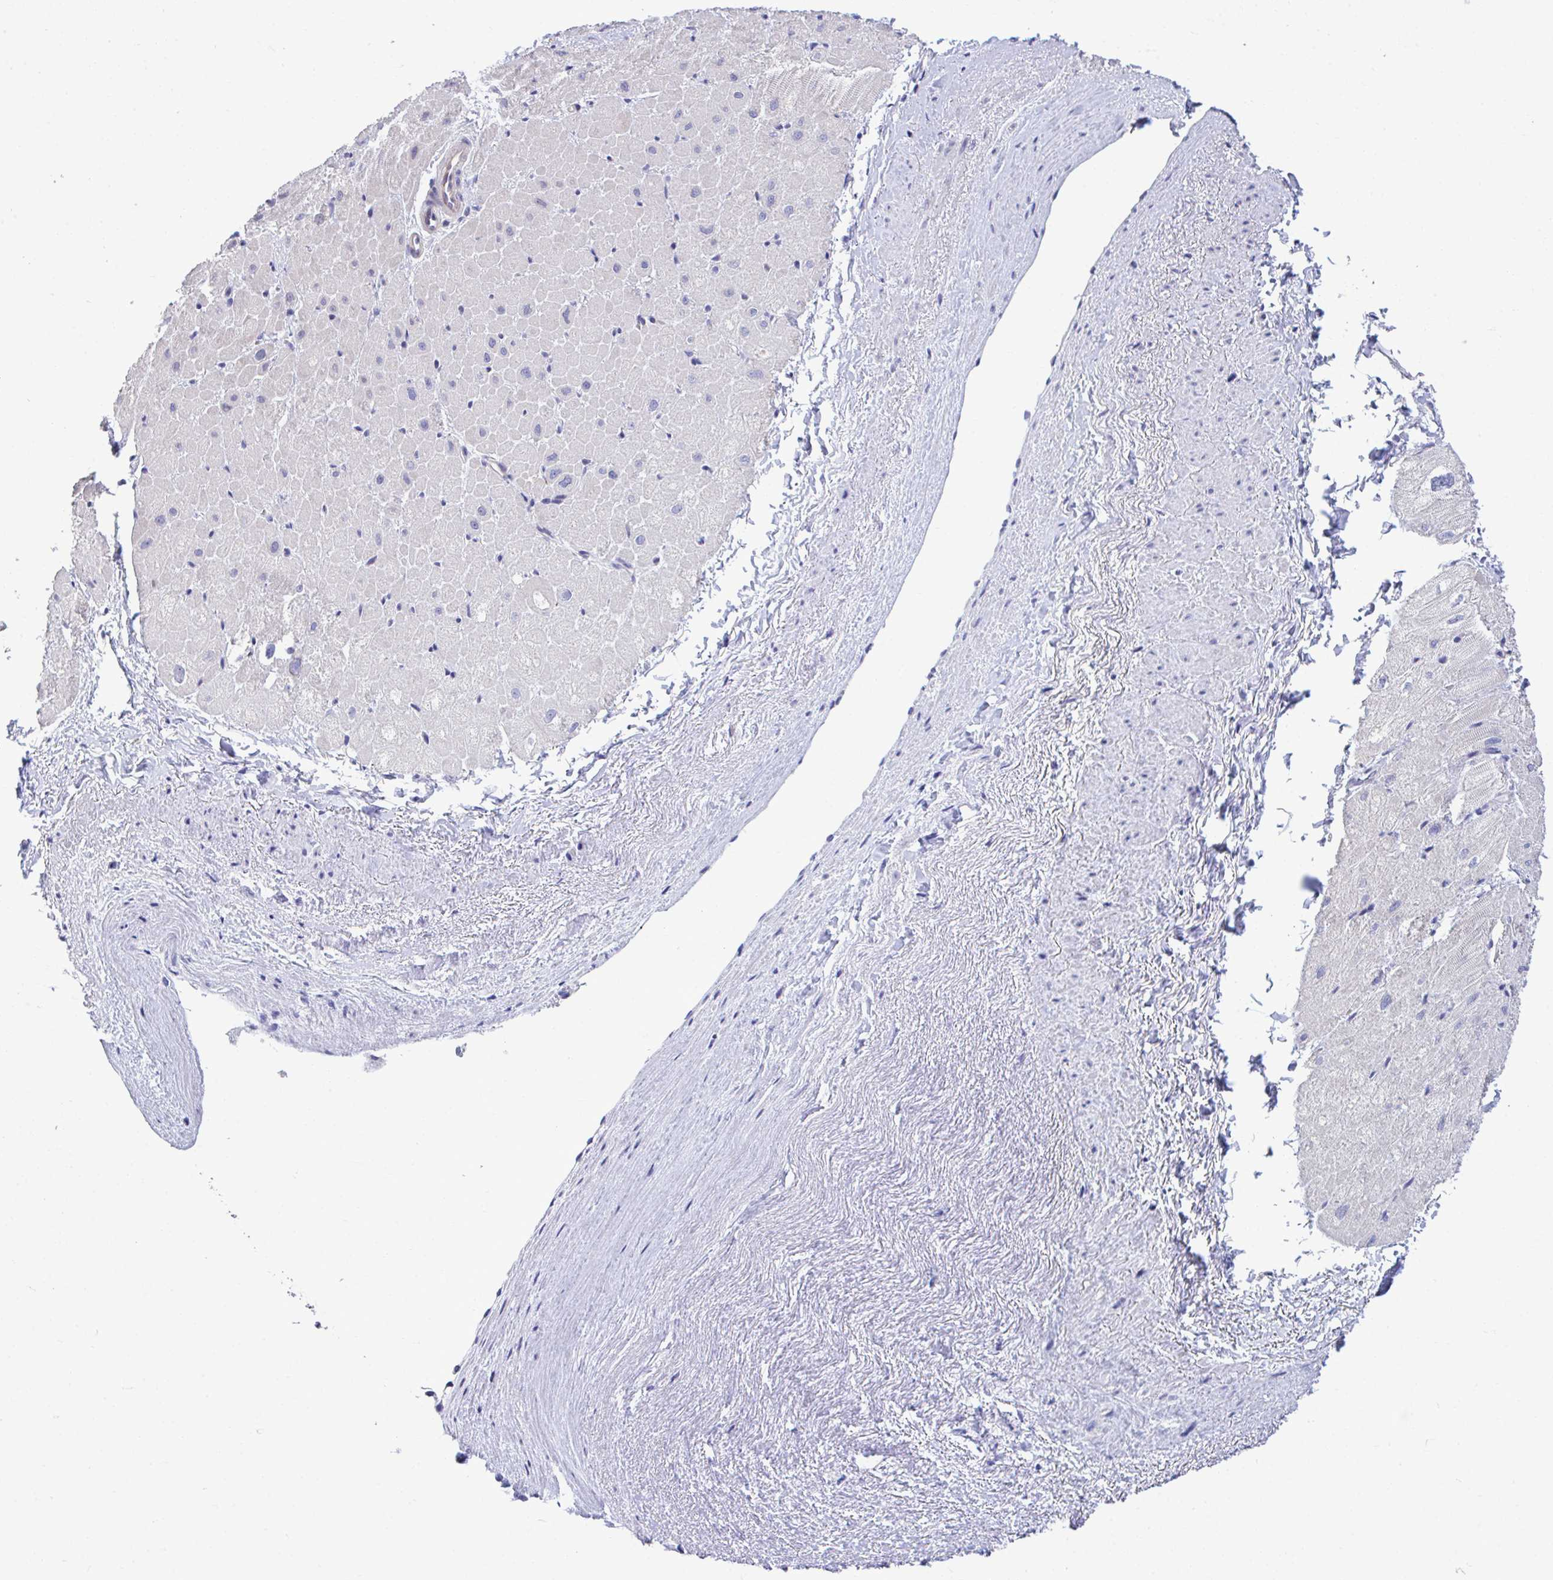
{"staining": {"intensity": "weak", "quantity": "<25%", "location": "cytoplasmic/membranous"}, "tissue": "heart muscle", "cell_type": "Cardiomyocytes", "image_type": "normal", "snomed": [{"axis": "morphology", "description": "Normal tissue, NOS"}, {"axis": "topography", "description": "Heart"}], "caption": "This is an immunohistochemistry image of unremarkable heart muscle. There is no positivity in cardiomyocytes.", "gene": "PIGK", "patient": {"sex": "male", "age": 62}}